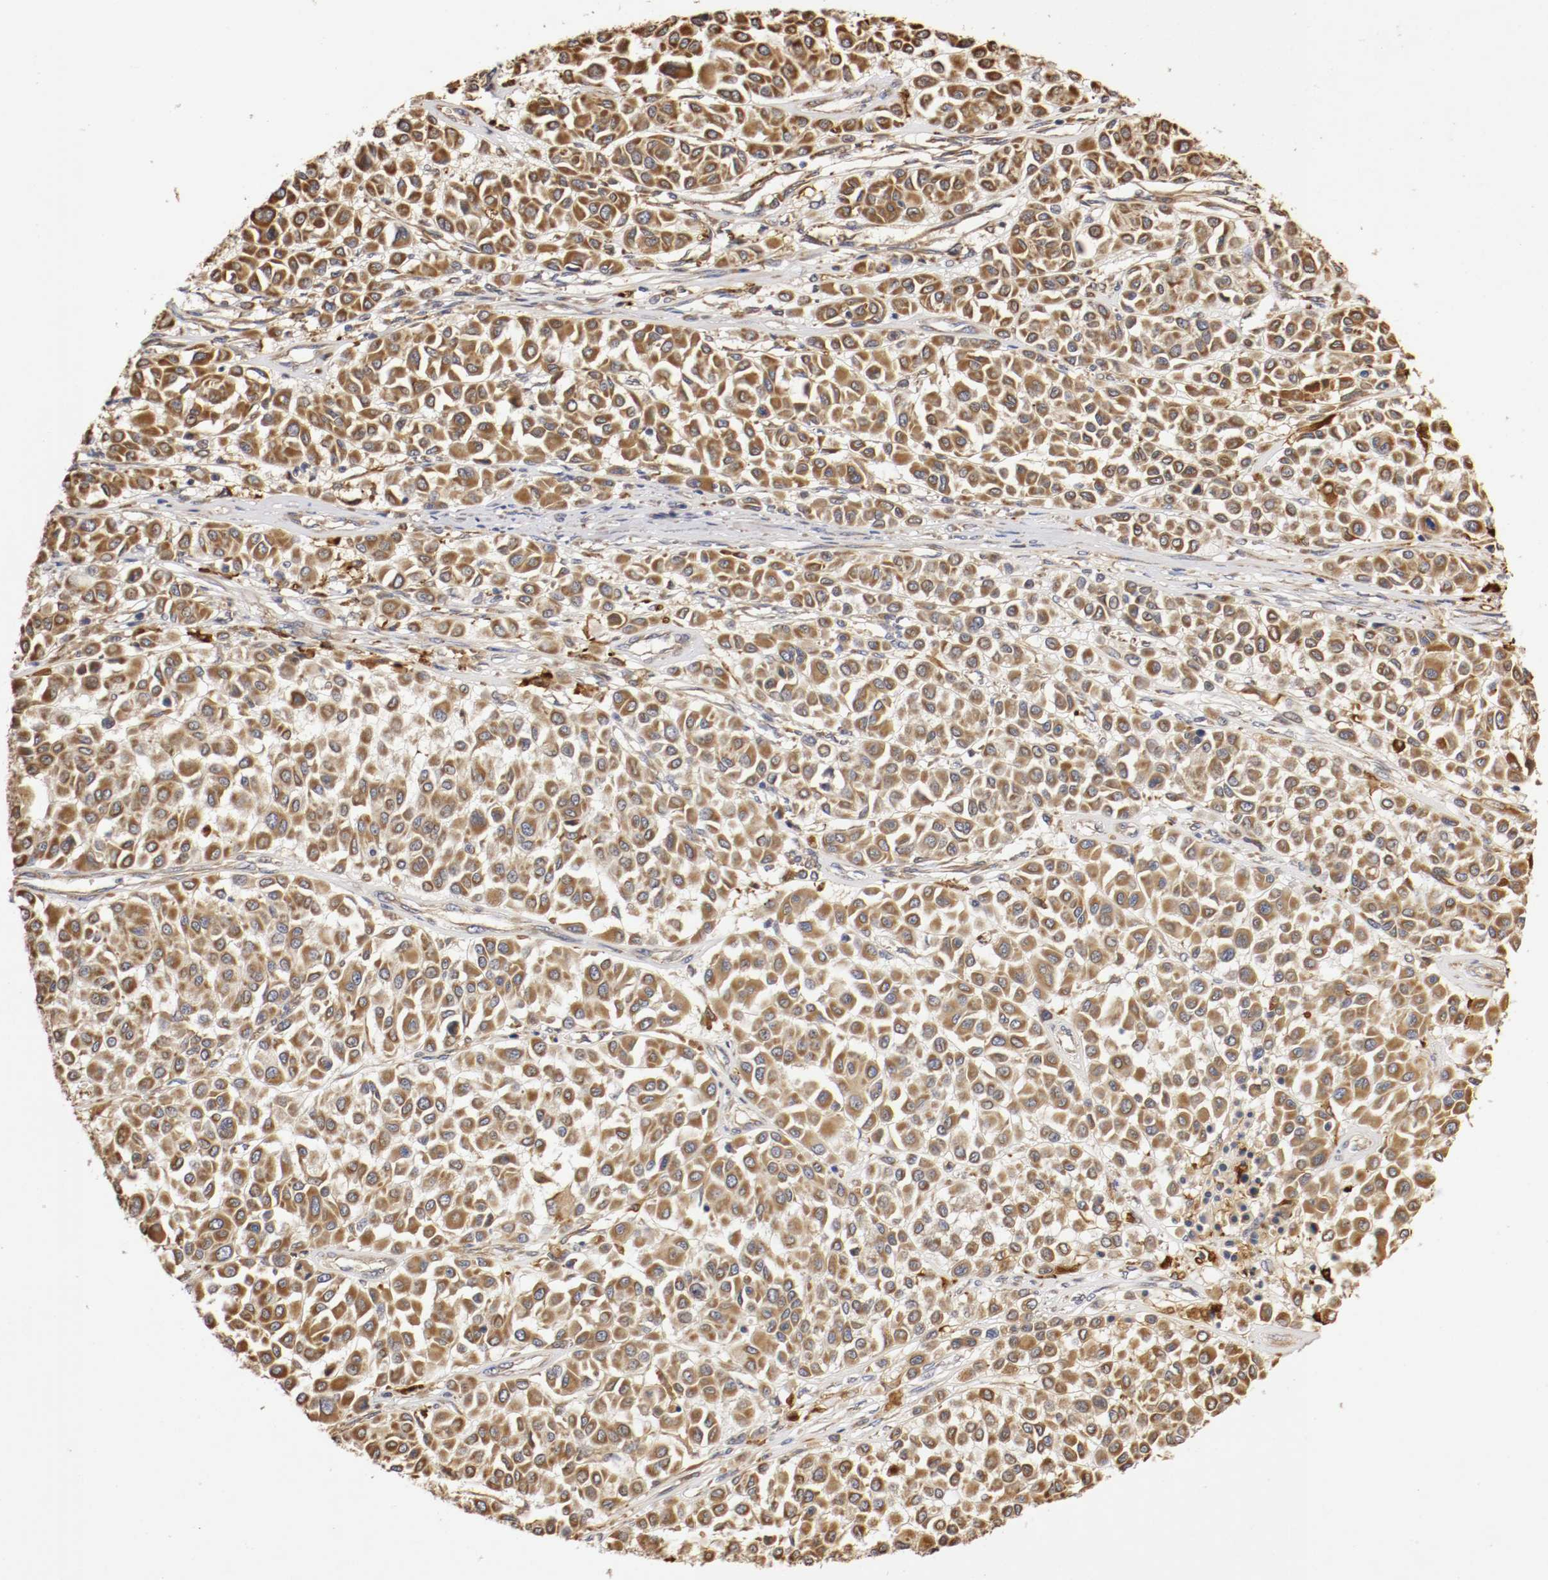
{"staining": {"intensity": "strong", "quantity": ">75%", "location": "cytoplasmic/membranous"}, "tissue": "melanoma", "cell_type": "Tumor cells", "image_type": "cancer", "snomed": [{"axis": "morphology", "description": "Malignant melanoma, Metastatic site"}, {"axis": "topography", "description": "Soft tissue"}], "caption": "The image shows a brown stain indicating the presence of a protein in the cytoplasmic/membranous of tumor cells in melanoma.", "gene": "VEZT", "patient": {"sex": "male", "age": 41}}